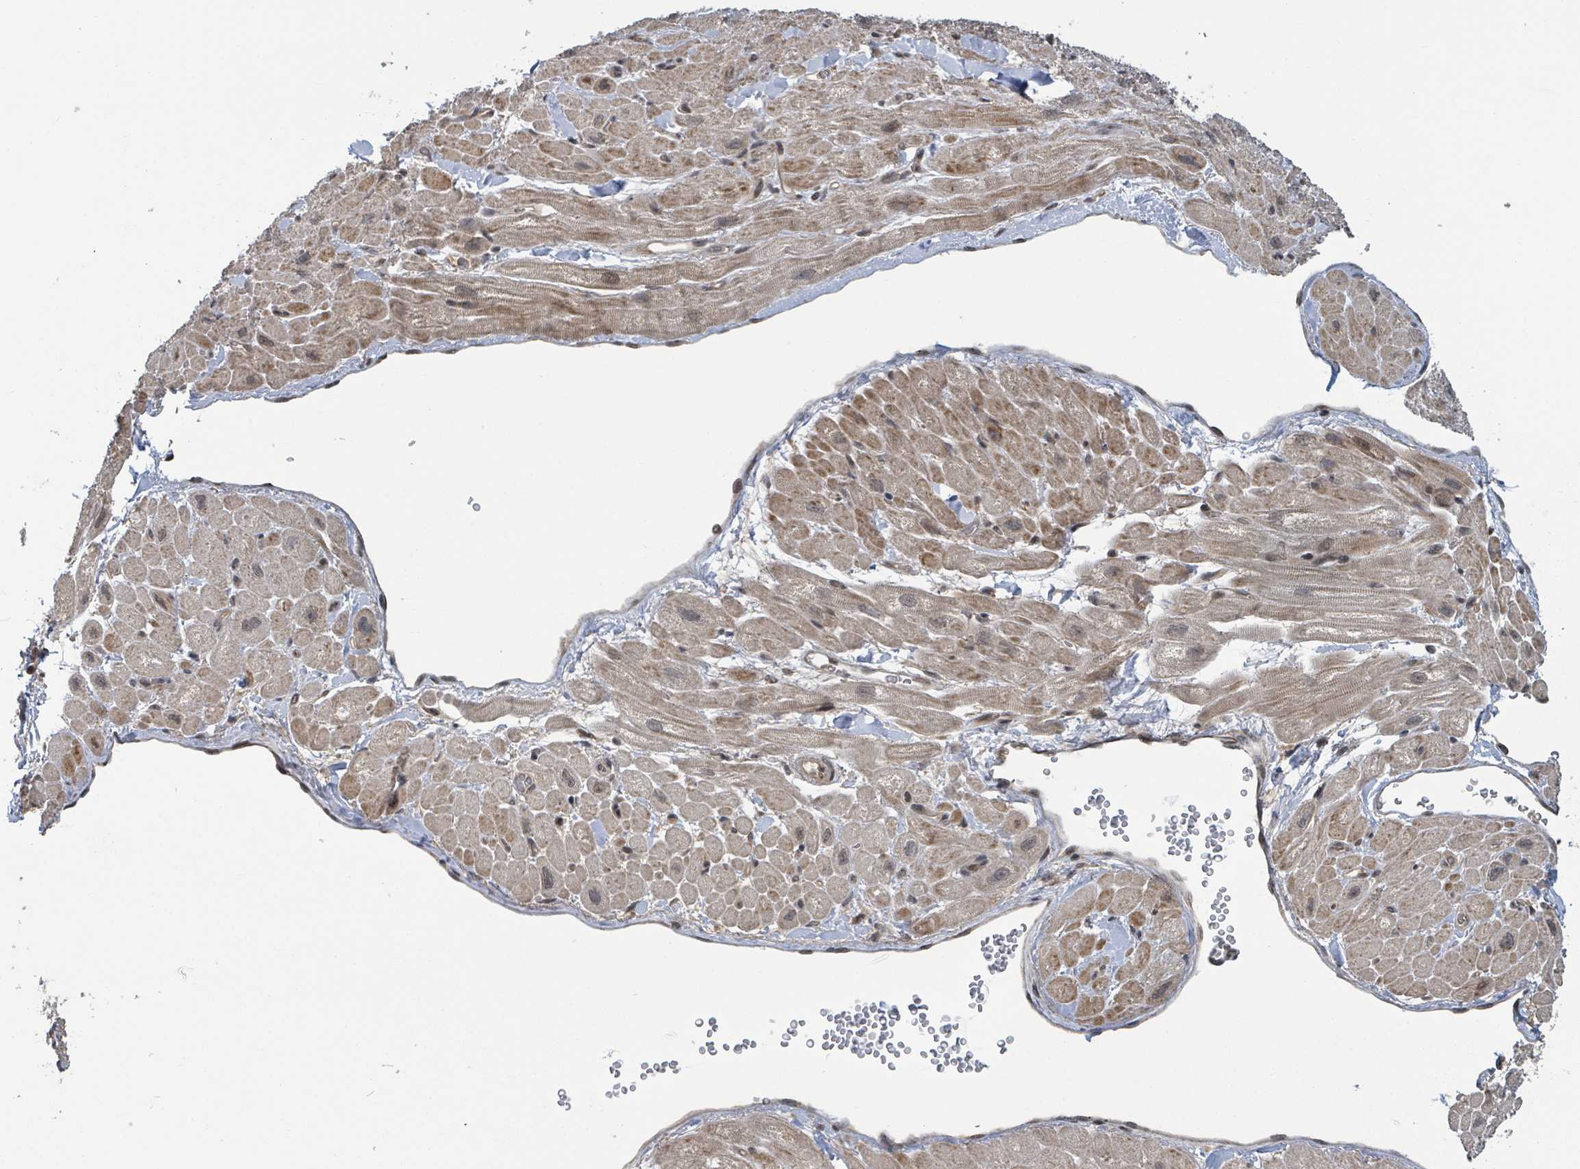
{"staining": {"intensity": "moderate", "quantity": "25%-75%", "location": "cytoplasmic/membranous,nuclear"}, "tissue": "heart muscle", "cell_type": "Cardiomyocytes", "image_type": "normal", "snomed": [{"axis": "morphology", "description": "Normal tissue, NOS"}, {"axis": "topography", "description": "Heart"}], "caption": "IHC histopathology image of normal human heart muscle stained for a protein (brown), which reveals medium levels of moderate cytoplasmic/membranous,nuclear staining in about 25%-75% of cardiomyocytes.", "gene": "ZBTB14", "patient": {"sex": "male", "age": 65}}